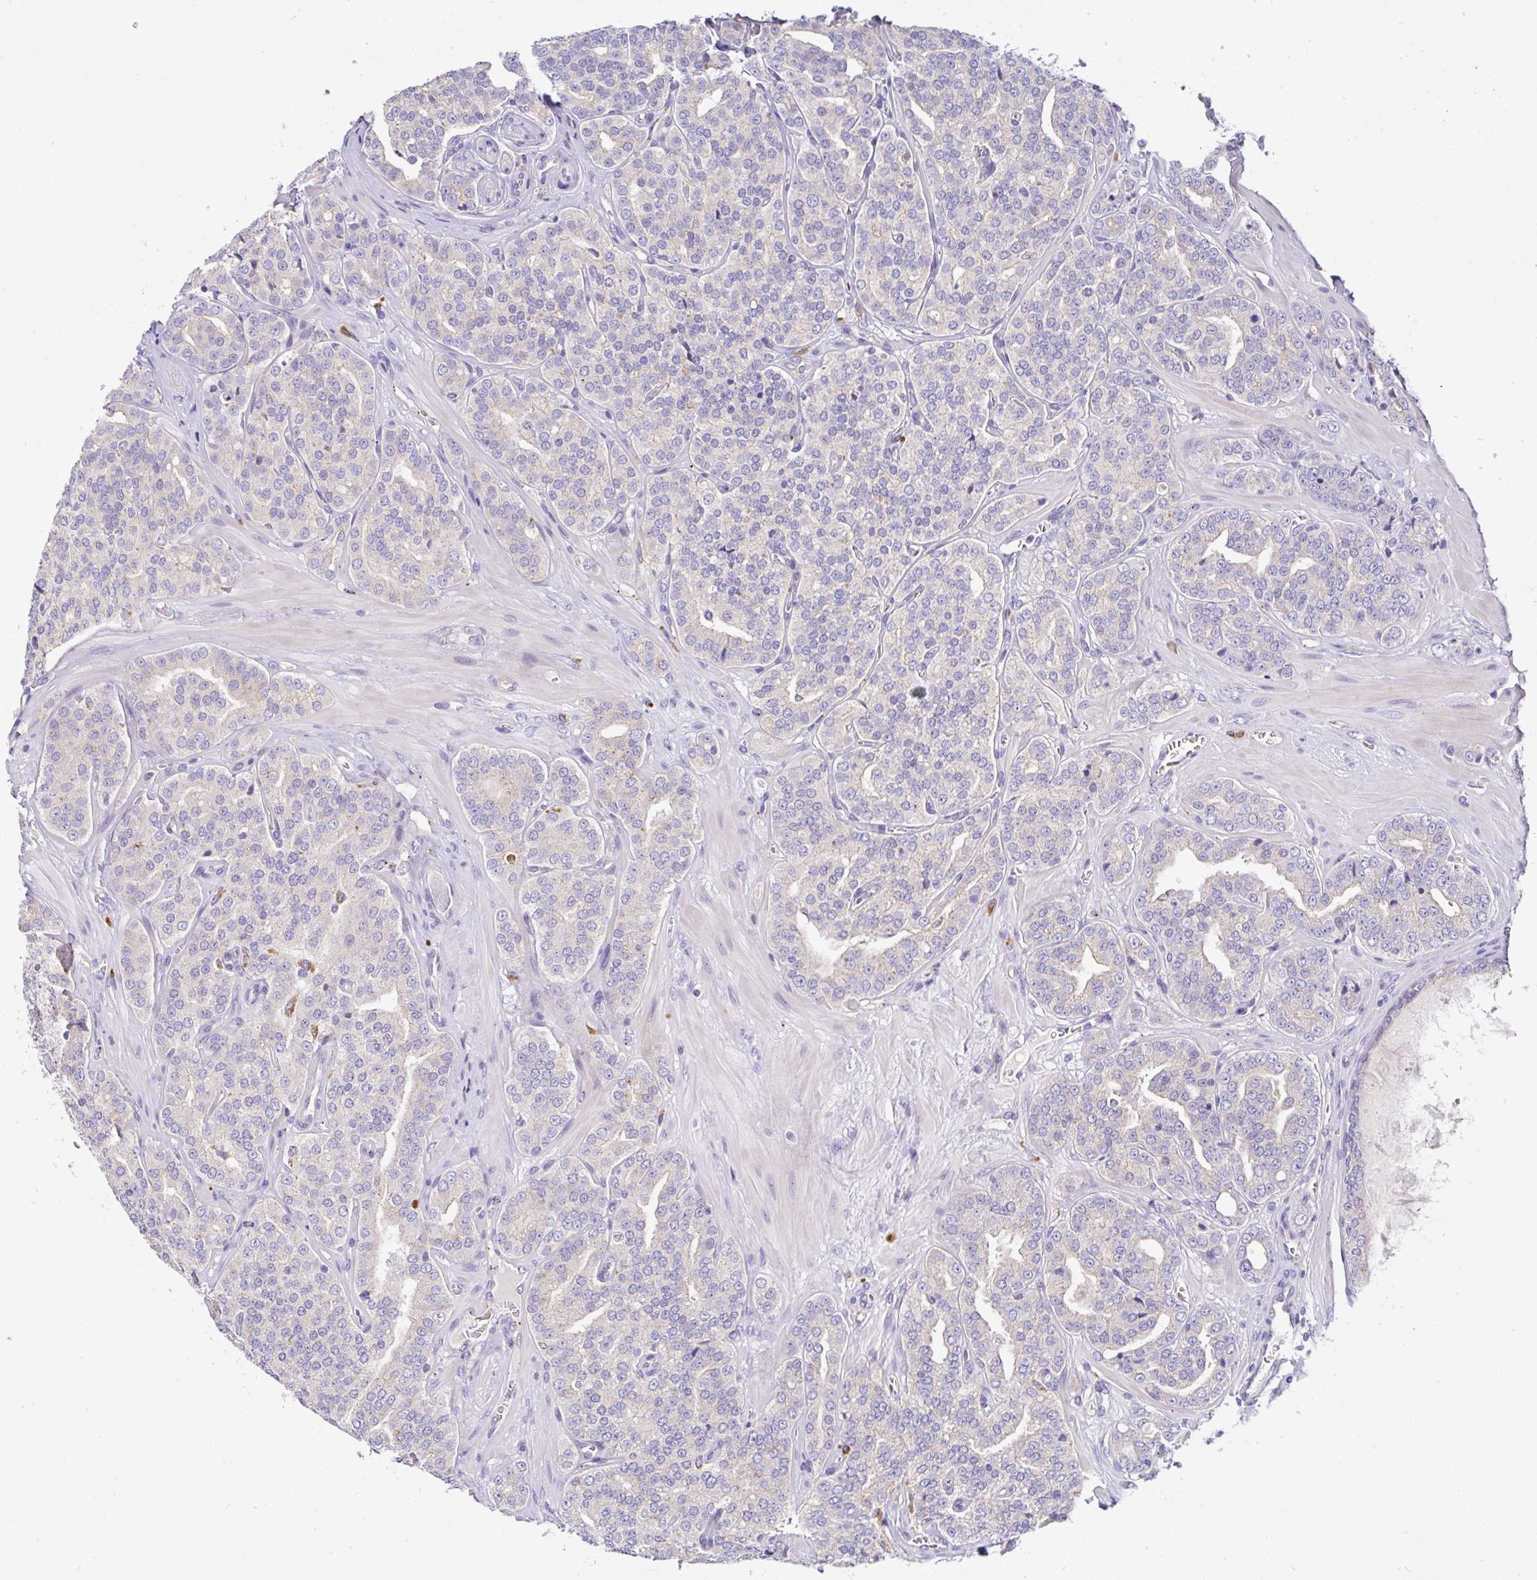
{"staining": {"intensity": "negative", "quantity": "none", "location": "none"}, "tissue": "prostate cancer", "cell_type": "Tumor cells", "image_type": "cancer", "snomed": [{"axis": "morphology", "description": "Adenocarcinoma, High grade"}, {"axis": "topography", "description": "Prostate"}], "caption": "Prostate cancer (adenocarcinoma (high-grade)) stained for a protein using IHC reveals no positivity tumor cells.", "gene": "EPN3", "patient": {"sex": "male", "age": 66}}